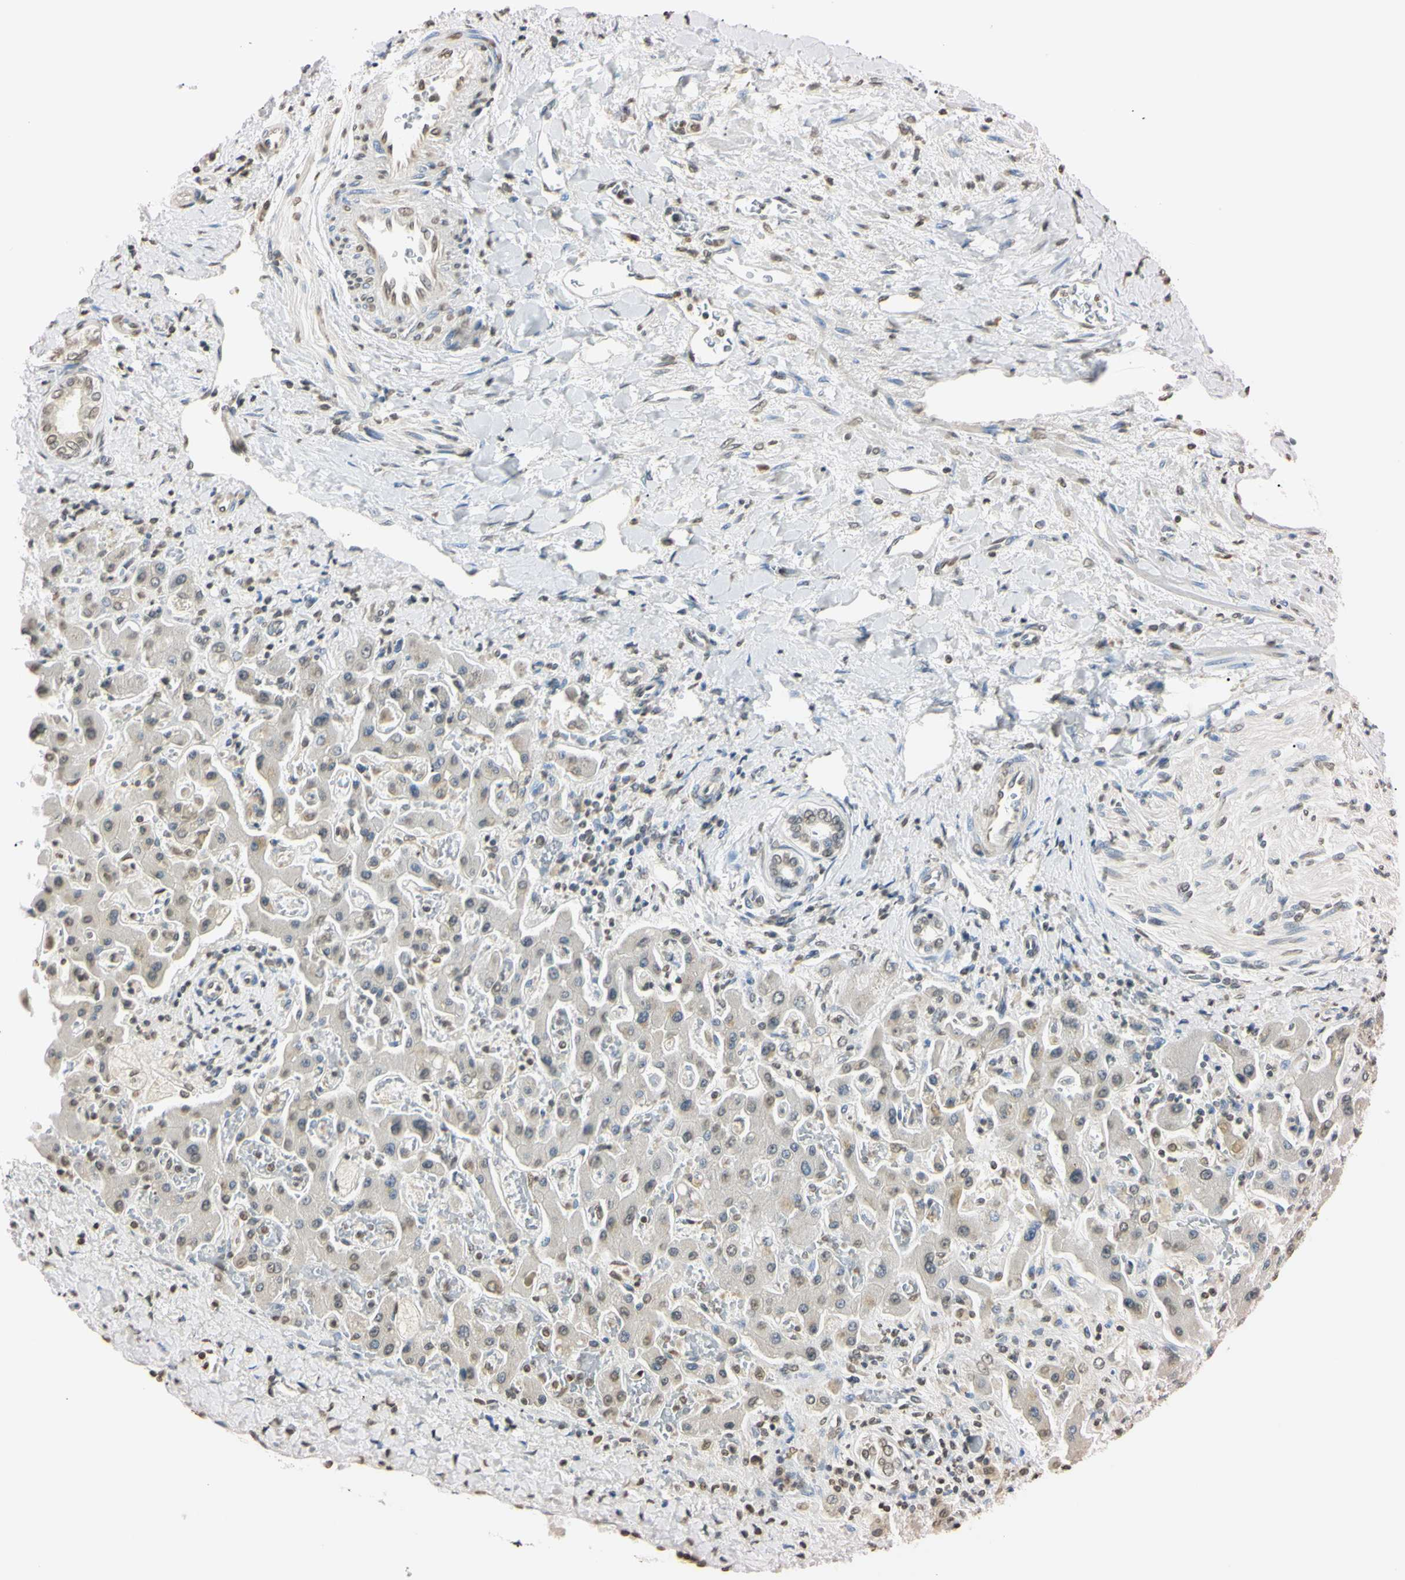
{"staining": {"intensity": "weak", "quantity": "<25%", "location": "nuclear"}, "tissue": "liver cancer", "cell_type": "Tumor cells", "image_type": "cancer", "snomed": [{"axis": "morphology", "description": "Cholangiocarcinoma"}, {"axis": "topography", "description": "Liver"}], "caption": "DAB (3,3'-diaminobenzidine) immunohistochemical staining of human liver cholangiocarcinoma displays no significant expression in tumor cells. (DAB (3,3'-diaminobenzidine) immunohistochemistry (IHC) with hematoxylin counter stain).", "gene": "CDC45", "patient": {"sex": "male", "age": 50}}